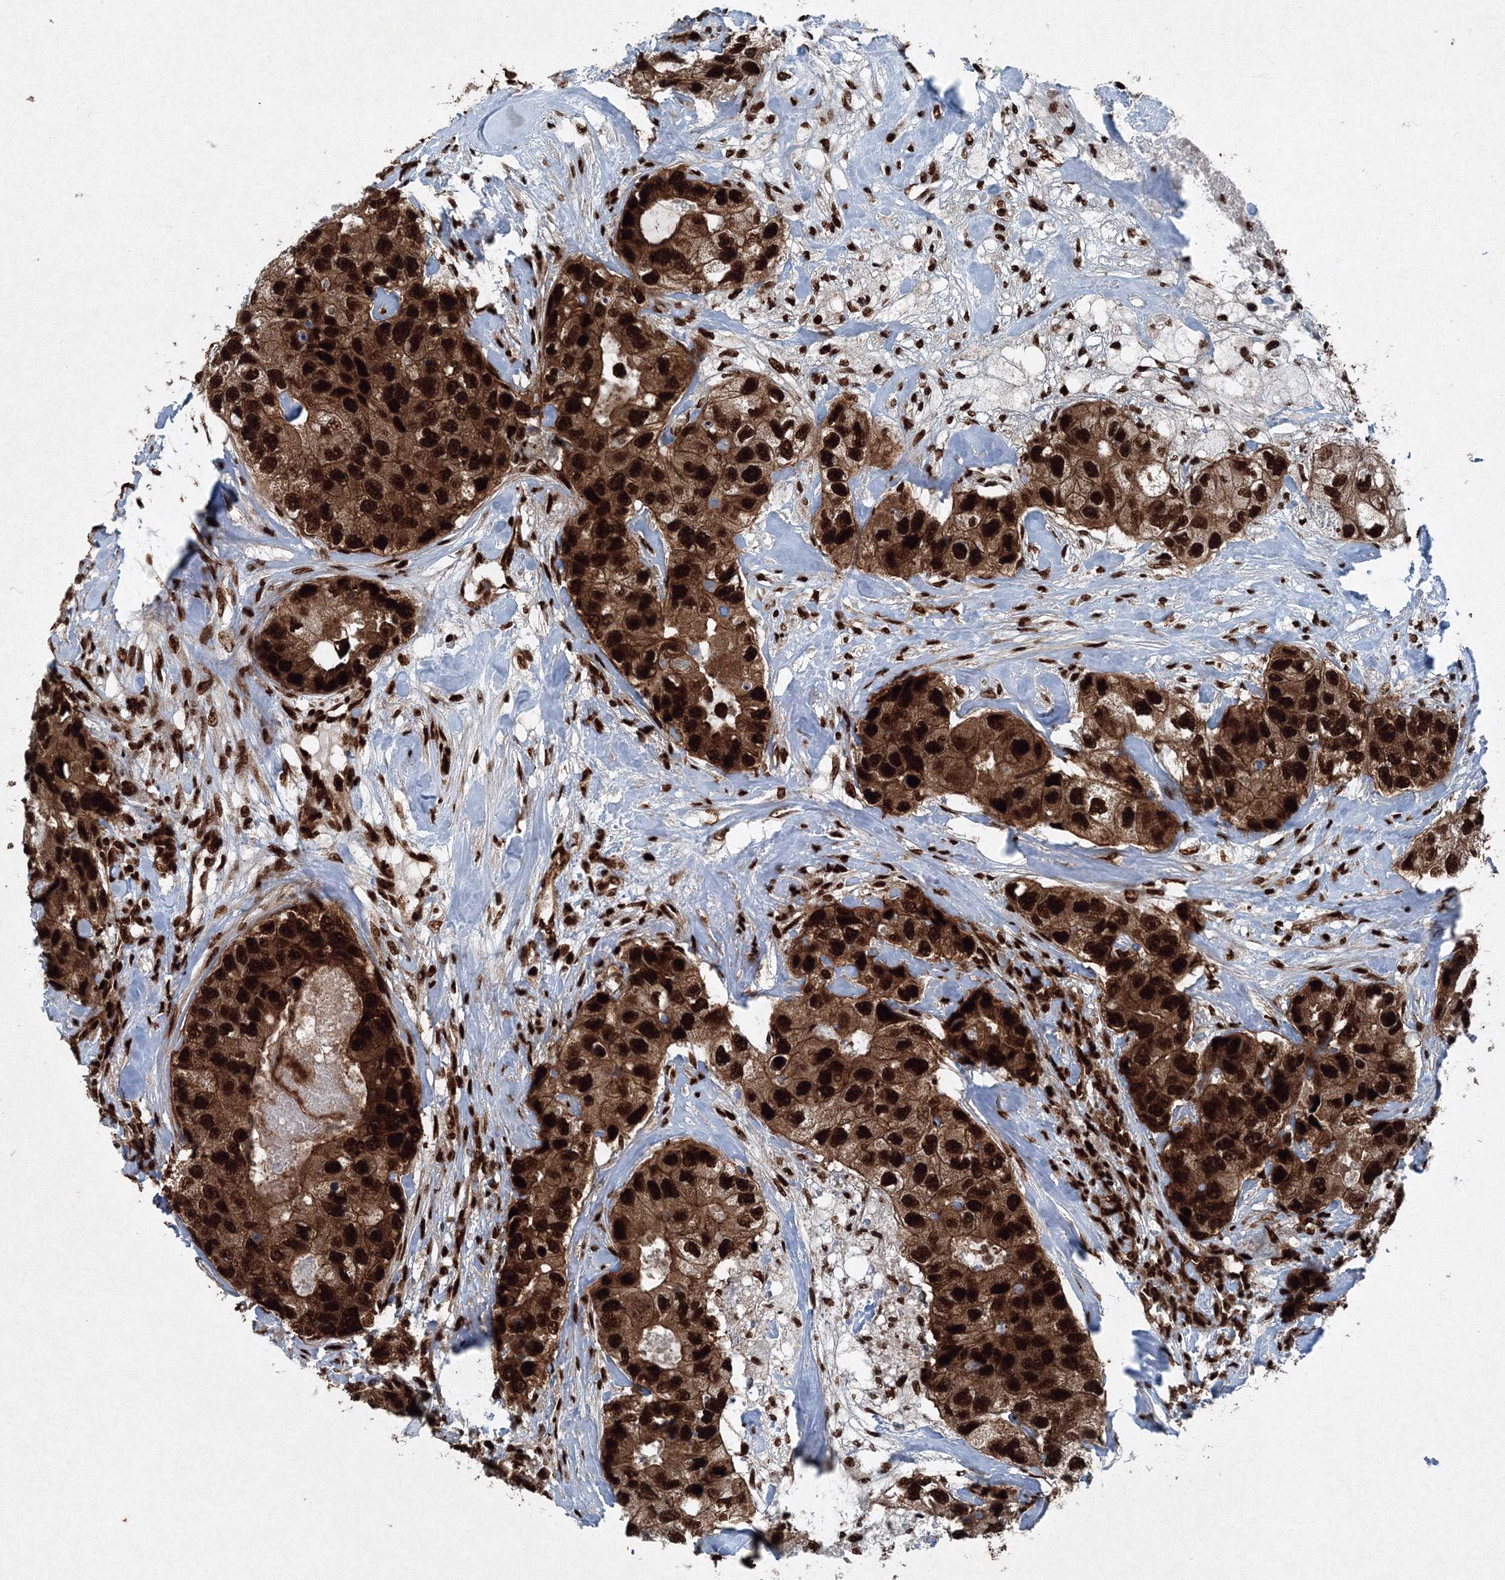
{"staining": {"intensity": "strong", "quantity": ">75%", "location": "cytoplasmic/membranous,nuclear"}, "tissue": "breast cancer", "cell_type": "Tumor cells", "image_type": "cancer", "snomed": [{"axis": "morphology", "description": "Duct carcinoma"}, {"axis": "topography", "description": "Breast"}], "caption": "The photomicrograph displays immunohistochemical staining of breast cancer (invasive ductal carcinoma). There is strong cytoplasmic/membranous and nuclear expression is appreciated in approximately >75% of tumor cells.", "gene": "SNRPC", "patient": {"sex": "female", "age": 62}}